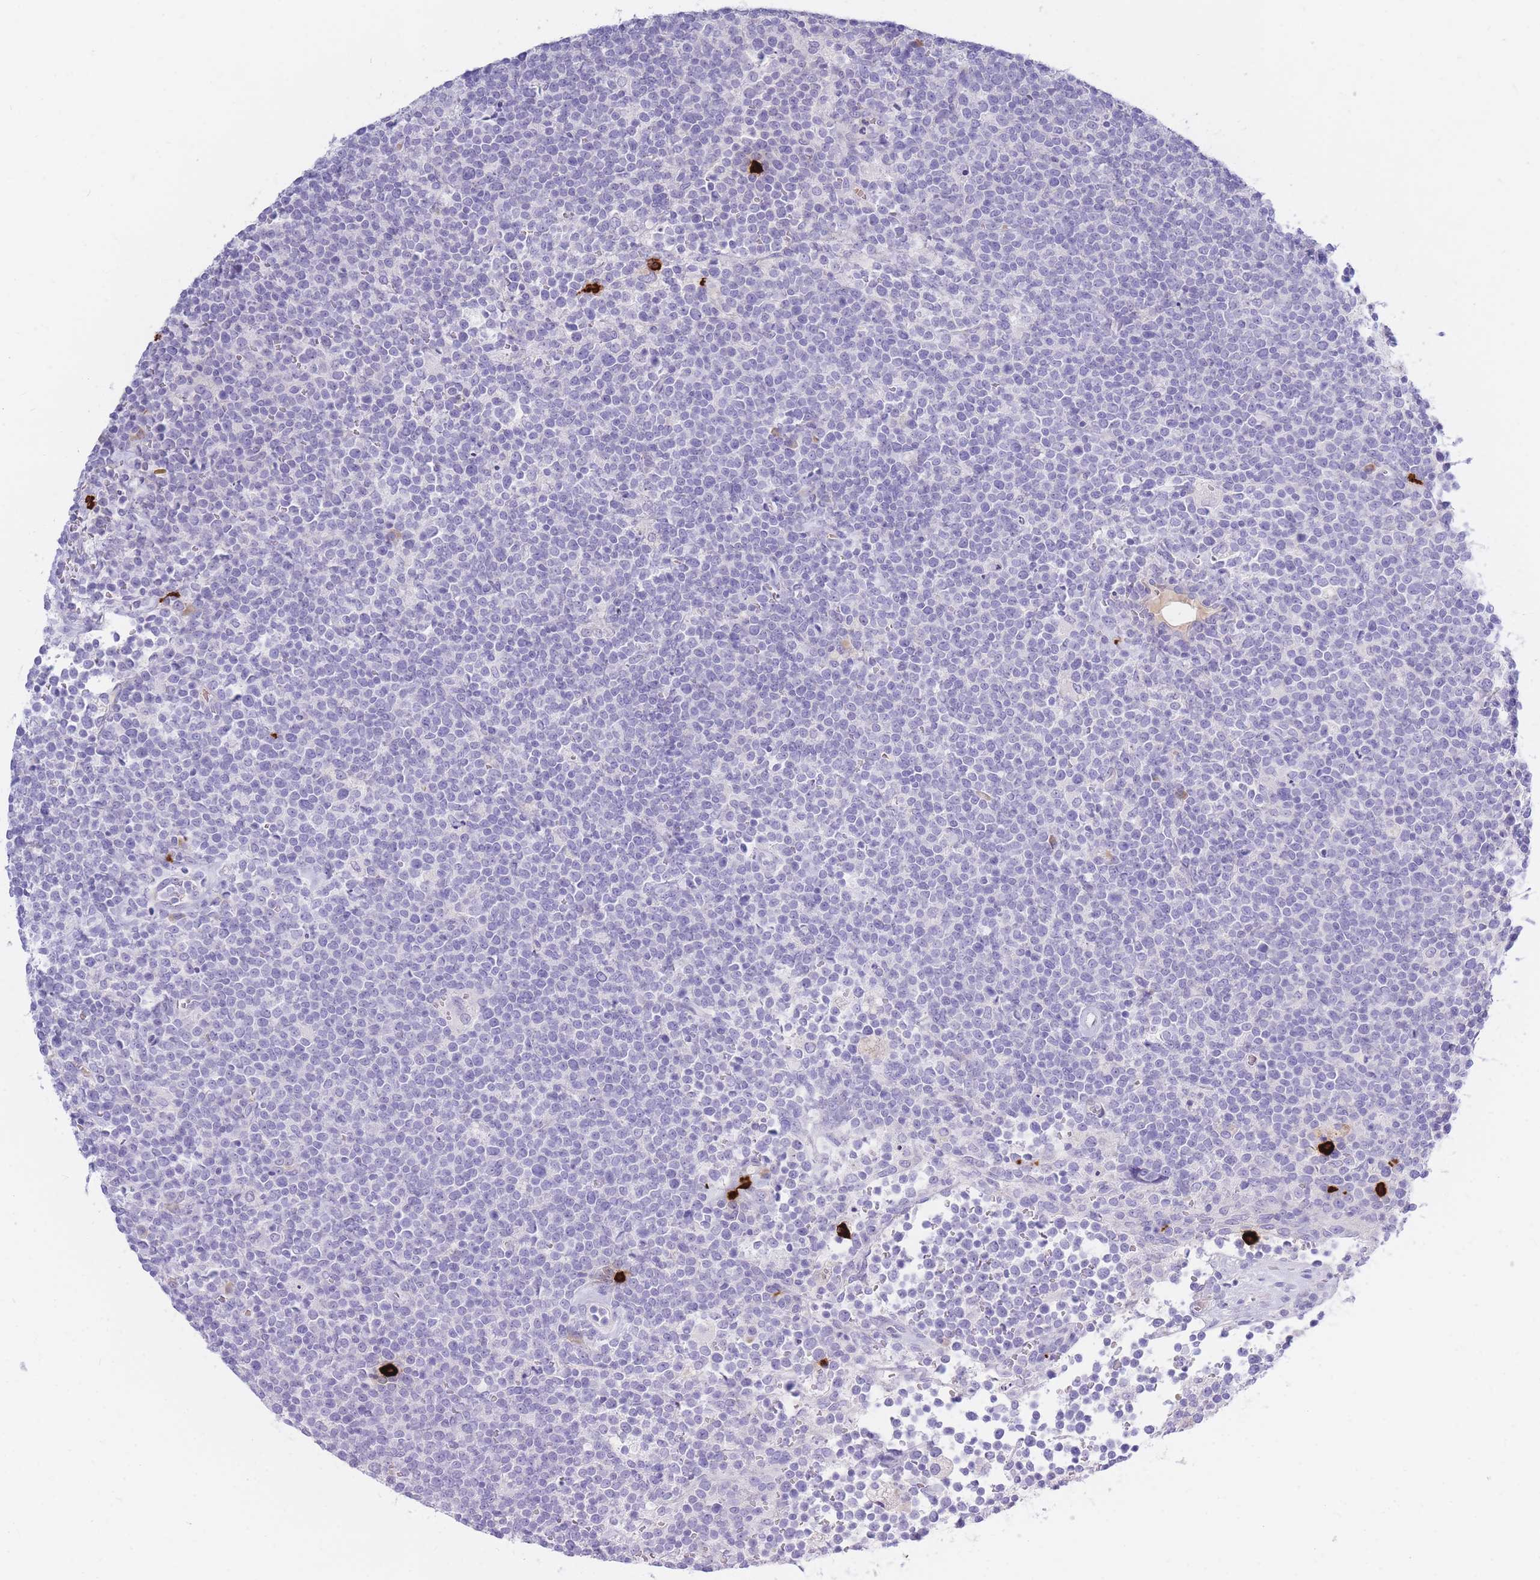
{"staining": {"intensity": "negative", "quantity": "none", "location": "none"}, "tissue": "lymphoma", "cell_type": "Tumor cells", "image_type": "cancer", "snomed": [{"axis": "morphology", "description": "Malignant lymphoma, non-Hodgkin's type, High grade"}, {"axis": "topography", "description": "Lymph node"}], "caption": "An immunohistochemistry (IHC) image of high-grade malignant lymphoma, non-Hodgkin's type is shown. There is no staining in tumor cells of high-grade malignant lymphoma, non-Hodgkin's type.", "gene": "TPSD1", "patient": {"sex": "male", "age": 61}}